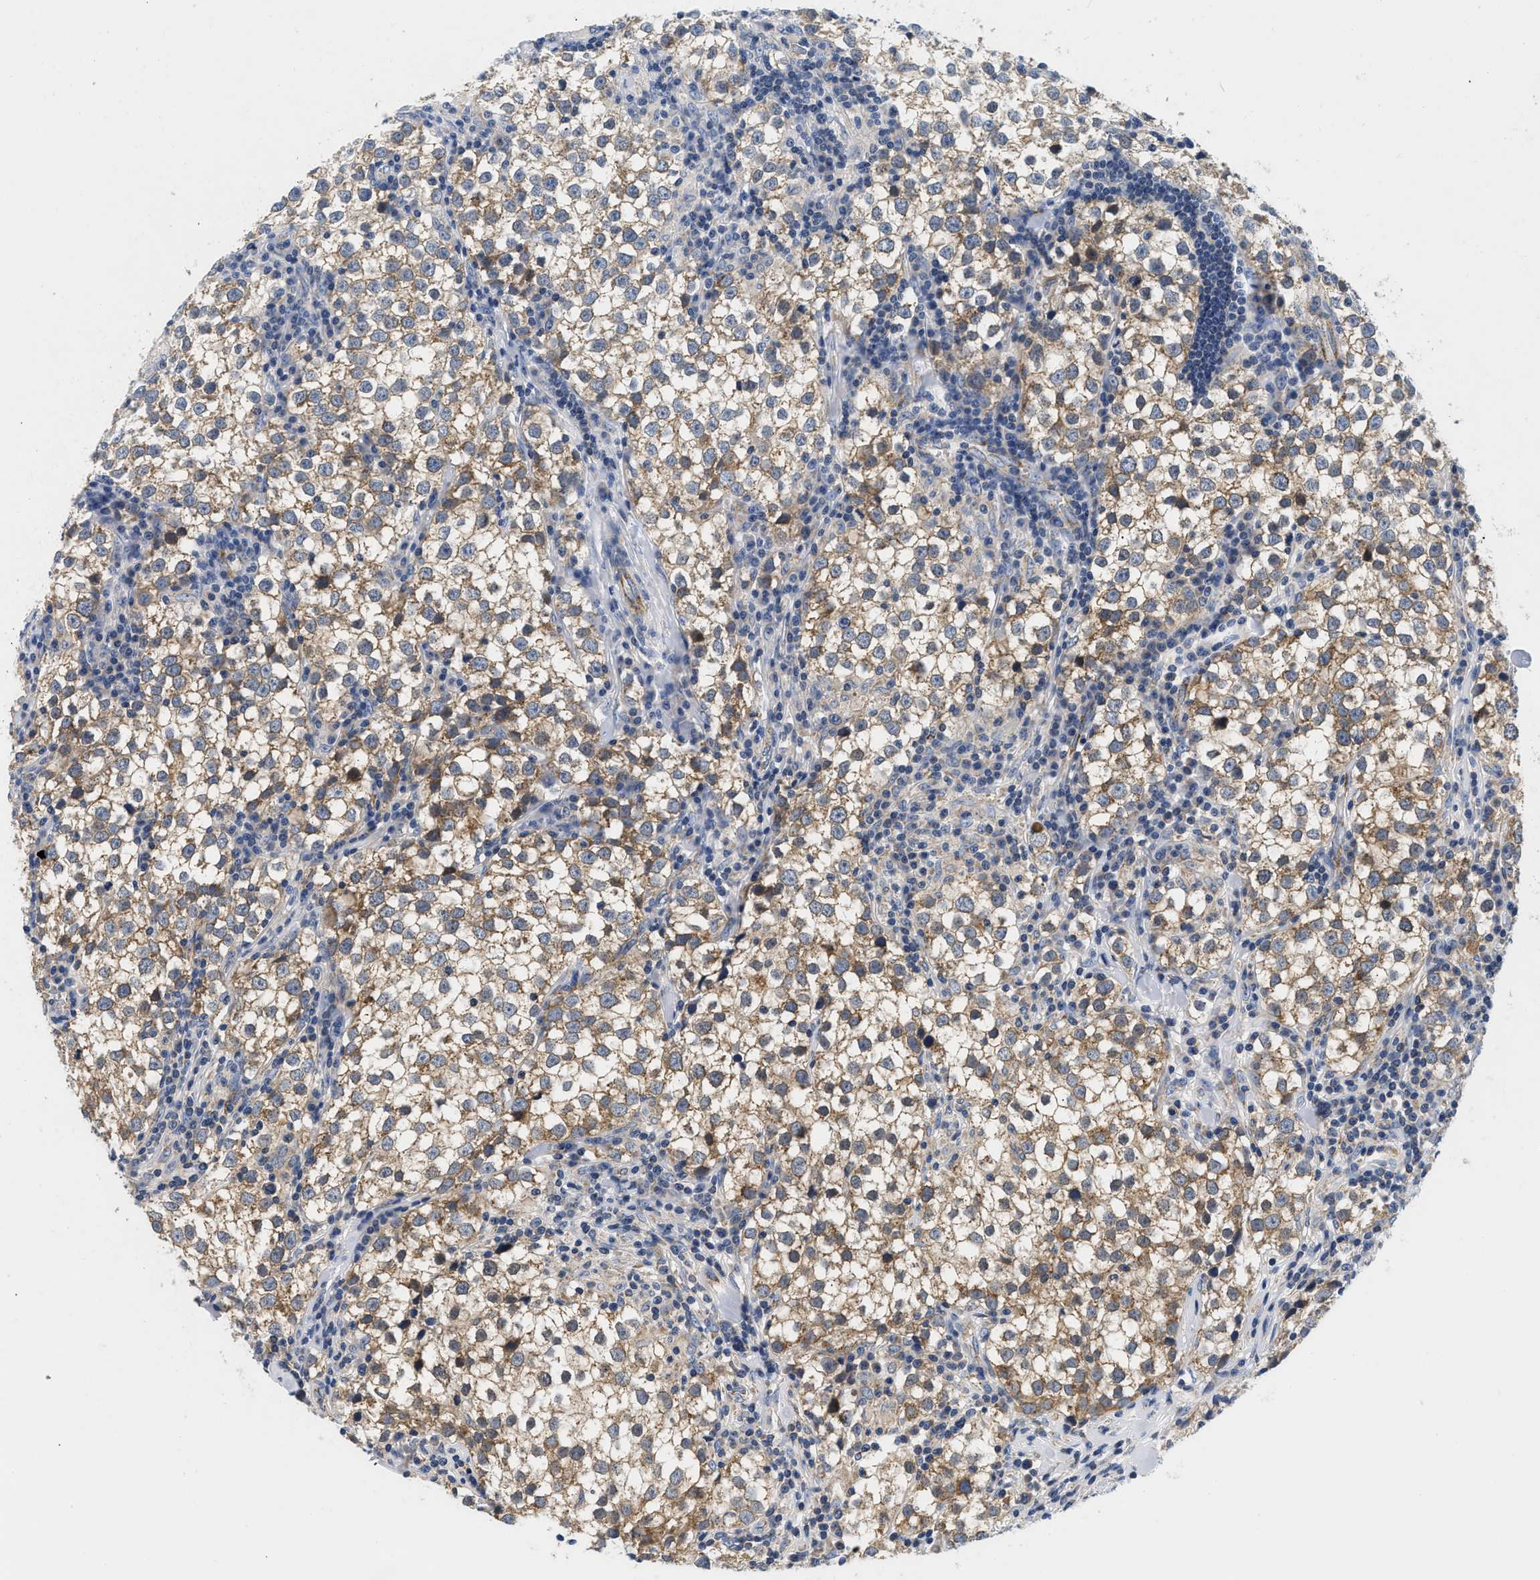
{"staining": {"intensity": "moderate", "quantity": "25%-75%", "location": "cytoplasmic/membranous"}, "tissue": "testis cancer", "cell_type": "Tumor cells", "image_type": "cancer", "snomed": [{"axis": "morphology", "description": "Seminoma, NOS"}, {"axis": "morphology", "description": "Carcinoma, Embryonal, NOS"}, {"axis": "topography", "description": "Testis"}], "caption": "Moderate cytoplasmic/membranous expression for a protein is appreciated in about 25%-75% of tumor cells of testis embryonal carcinoma using immunohistochemistry (IHC).", "gene": "PDP1", "patient": {"sex": "male", "age": 36}}